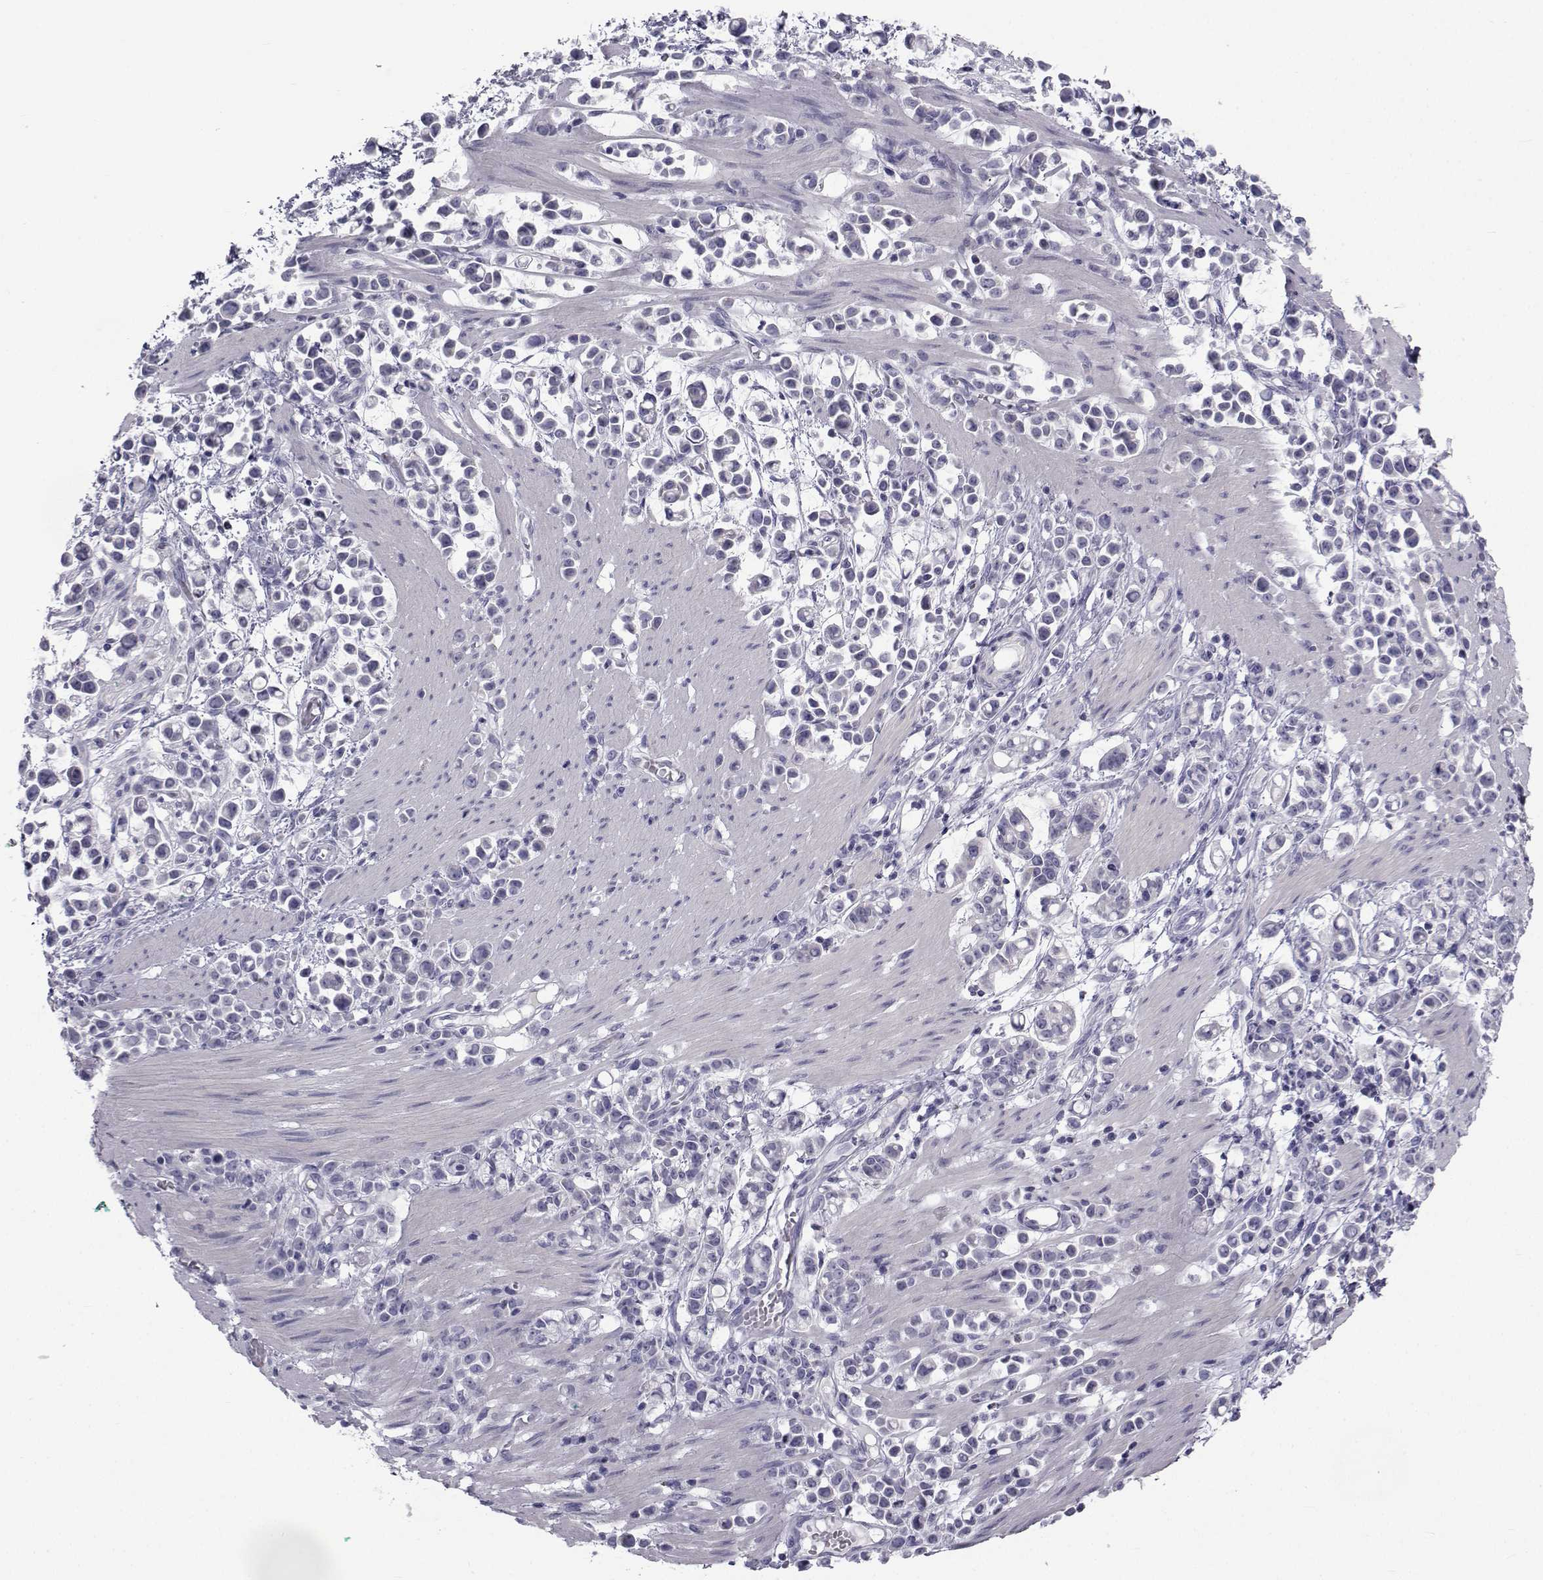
{"staining": {"intensity": "negative", "quantity": "none", "location": "none"}, "tissue": "stomach cancer", "cell_type": "Tumor cells", "image_type": "cancer", "snomed": [{"axis": "morphology", "description": "Adenocarcinoma, NOS"}, {"axis": "topography", "description": "Stomach"}], "caption": "Immunohistochemistry (IHC) micrograph of stomach adenocarcinoma stained for a protein (brown), which shows no positivity in tumor cells. The staining was performed using DAB to visualize the protein expression in brown, while the nuclei were stained in blue with hematoxylin (Magnification: 20x).", "gene": "FDXR", "patient": {"sex": "male", "age": 82}}